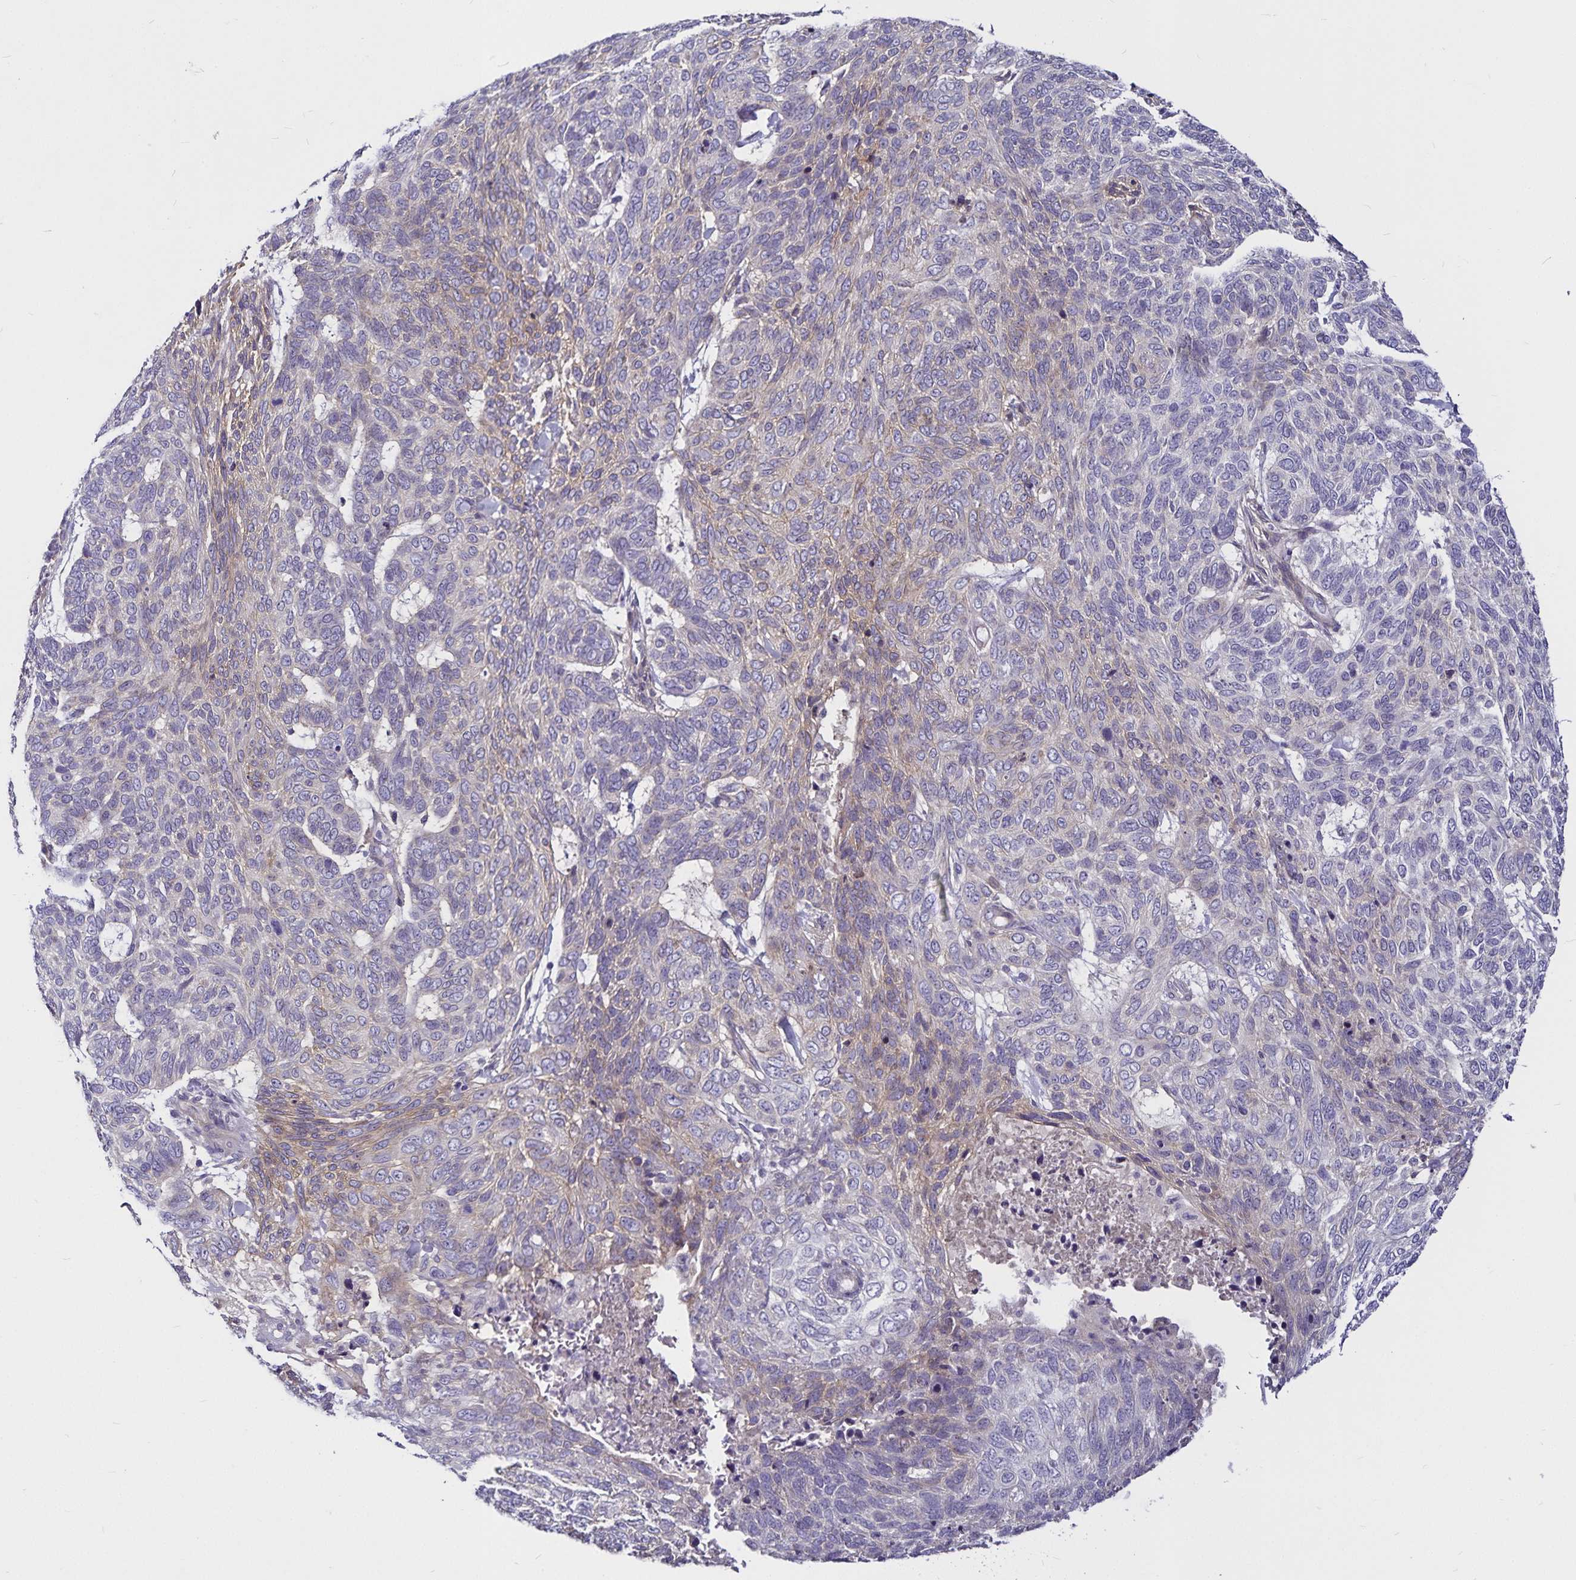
{"staining": {"intensity": "negative", "quantity": "none", "location": "none"}, "tissue": "skin cancer", "cell_type": "Tumor cells", "image_type": "cancer", "snomed": [{"axis": "morphology", "description": "Basal cell carcinoma"}, {"axis": "topography", "description": "Skin"}], "caption": "An immunohistochemistry (IHC) histopathology image of basal cell carcinoma (skin) is shown. There is no staining in tumor cells of basal cell carcinoma (skin). (Stains: DAB (3,3'-diaminobenzidine) immunohistochemistry with hematoxylin counter stain, Microscopy: brightfield microscopy at high magnification).", "gene": "GNG12", "patient": {"sex": "female", "age": 65}}